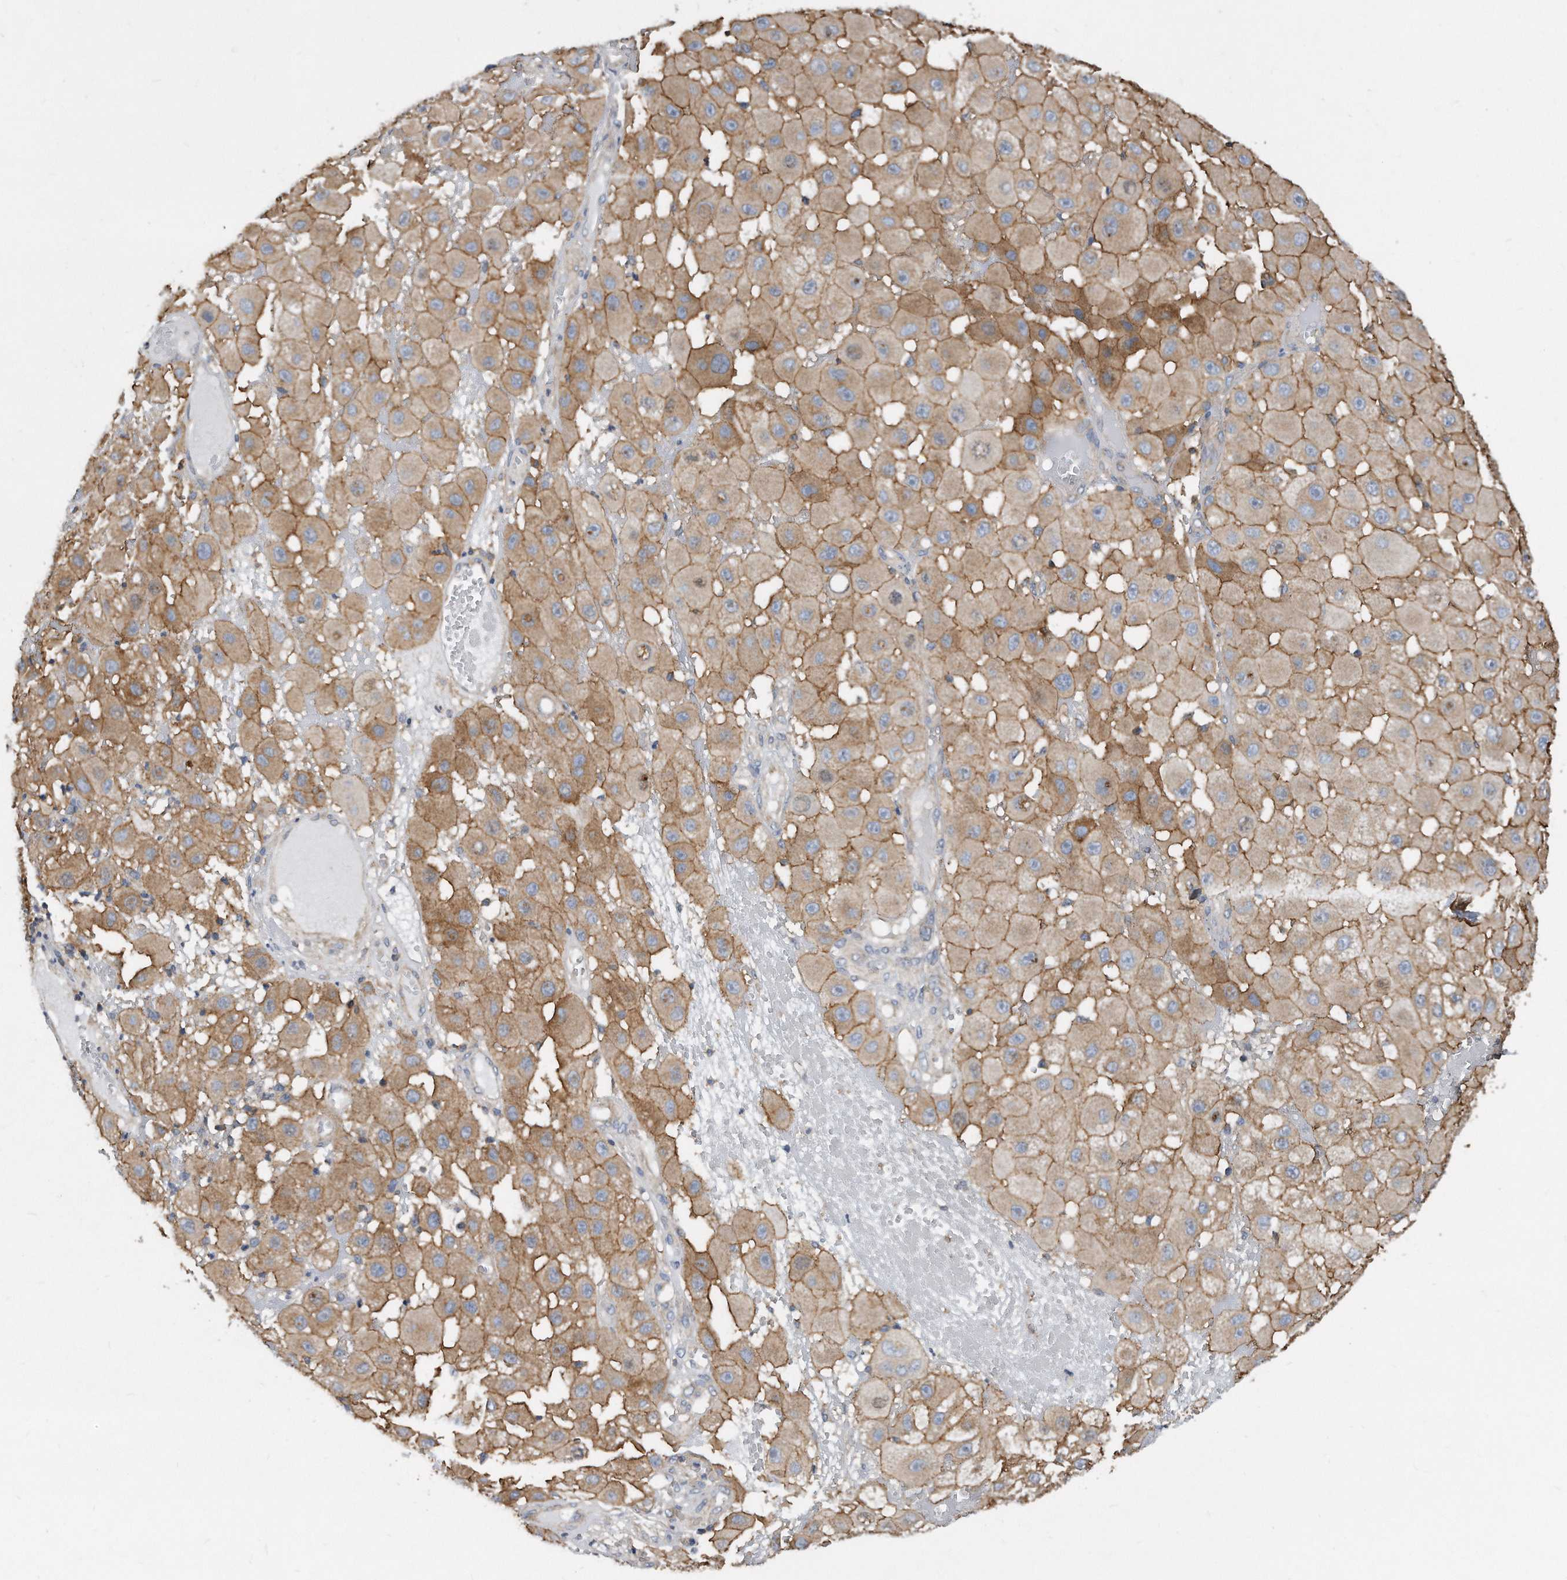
{"staining": {"intensity": "moderate", "quantity": ">75%", "location": "cytoplasmic/membranous"}, "tissue": "melanoma", "cell_type": "Tumor cells", "image_type": "cancer", "snomed": [{"axis": "morphology", "description": "Malignant melanoma, NOS"}, {"axis": "topography", "description": "Skin"}], "caption": "Tumor cells exhibit medium levels of moderate cytoplasmic/membranous positivity in about >75% of cells in human malignant melanoma. The protein is shown in brown color, while the nuclei are stained blue.", "gene": "ATG5", "patient": {"sex": "female", "age": 81}}